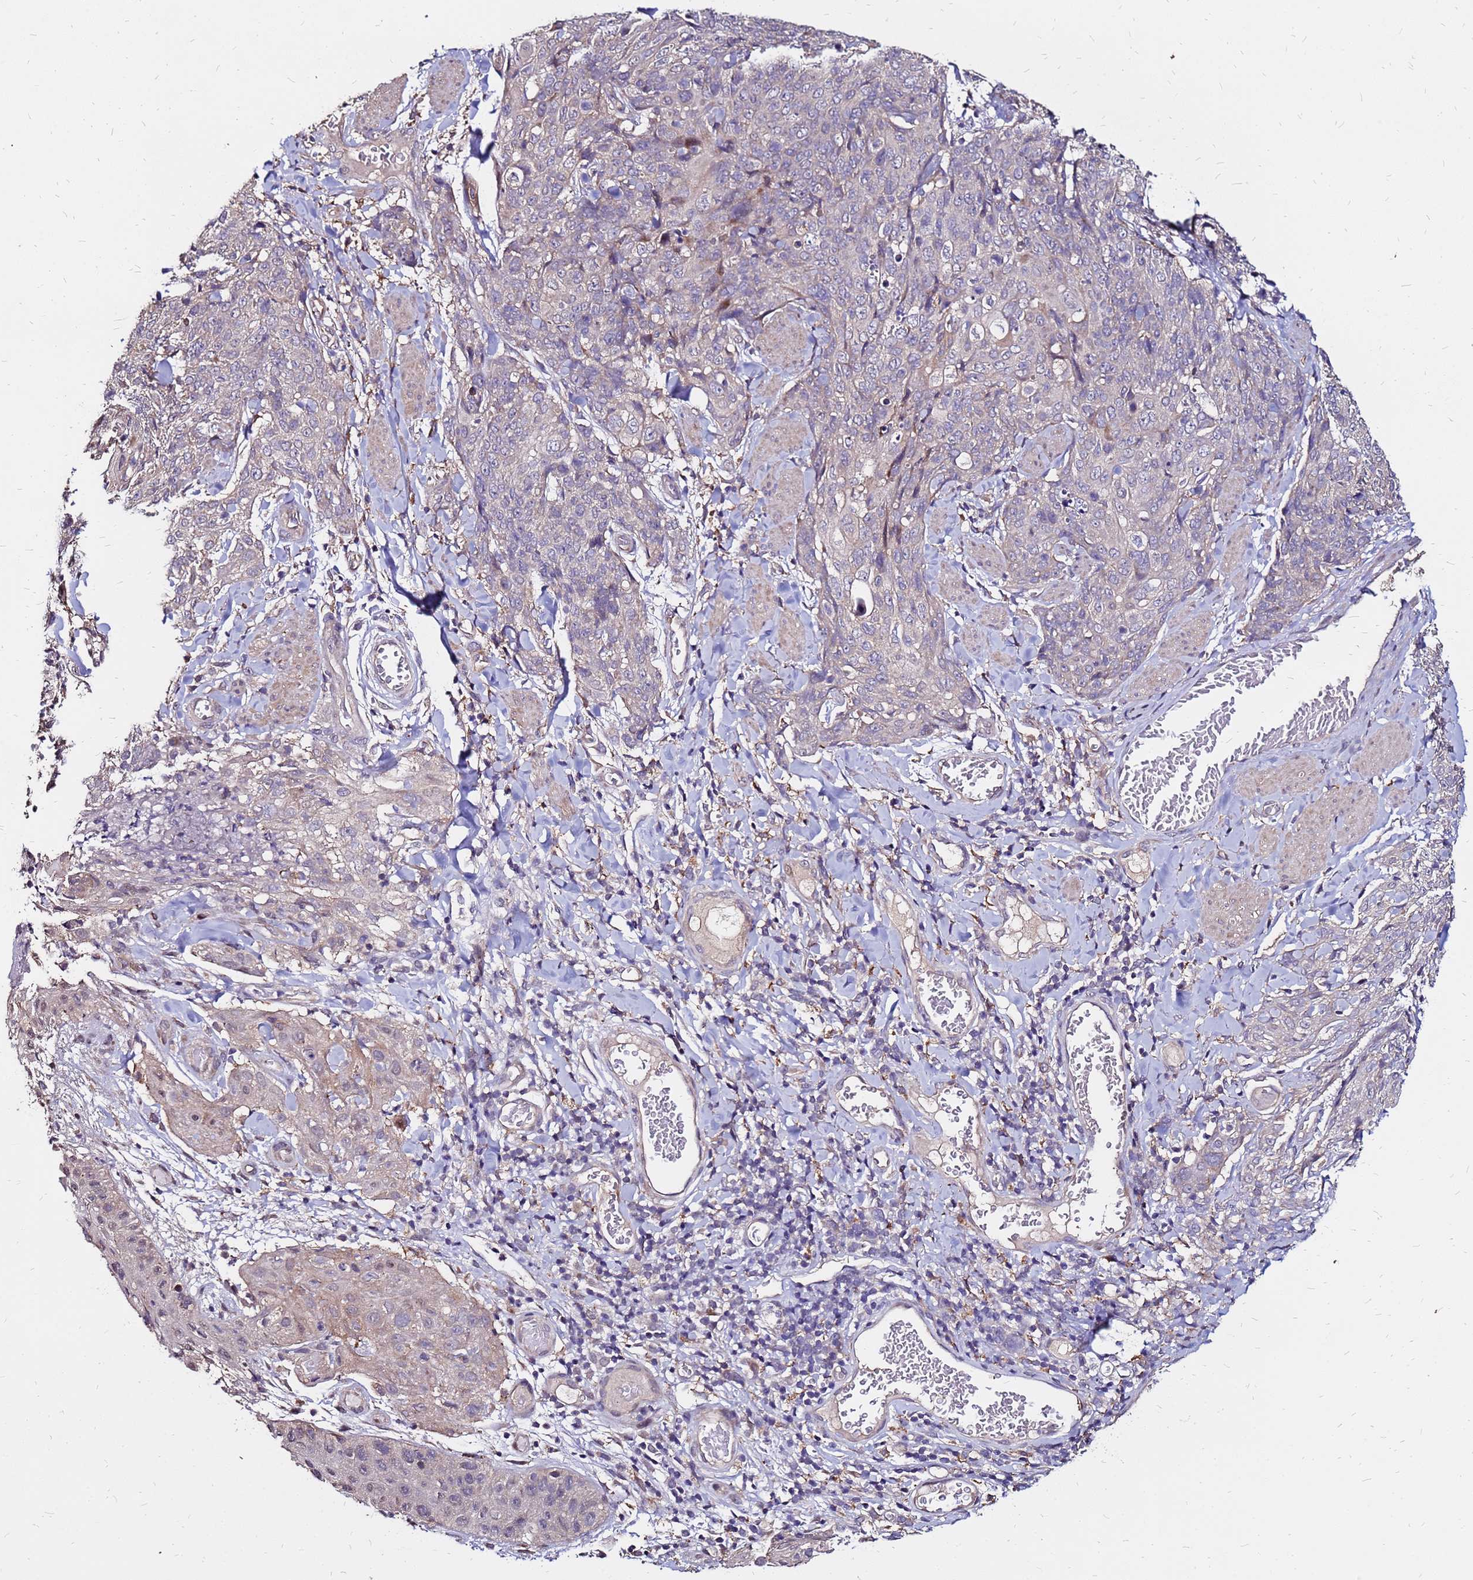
{"staining": {"intensity": "negative", "quantity": "none", "location": "none"}, "tissue": "skin cancer", "cell_type": "Tumor cells", "image_type": "cancer", "snomed": [{"axis": "morphology", "description": "Squamous cell carcinoma, NOS"}, {"axis": "topography", "description": "Skin"}, {"axis": "topography", "description": "Vulva"}], "caption": "The immunohistochemistry image has no significant positivity in tumor cells of skin cancer tissue.", "gene": "ARHGEF5", "patient": {"sex": "female", "age": 85}}